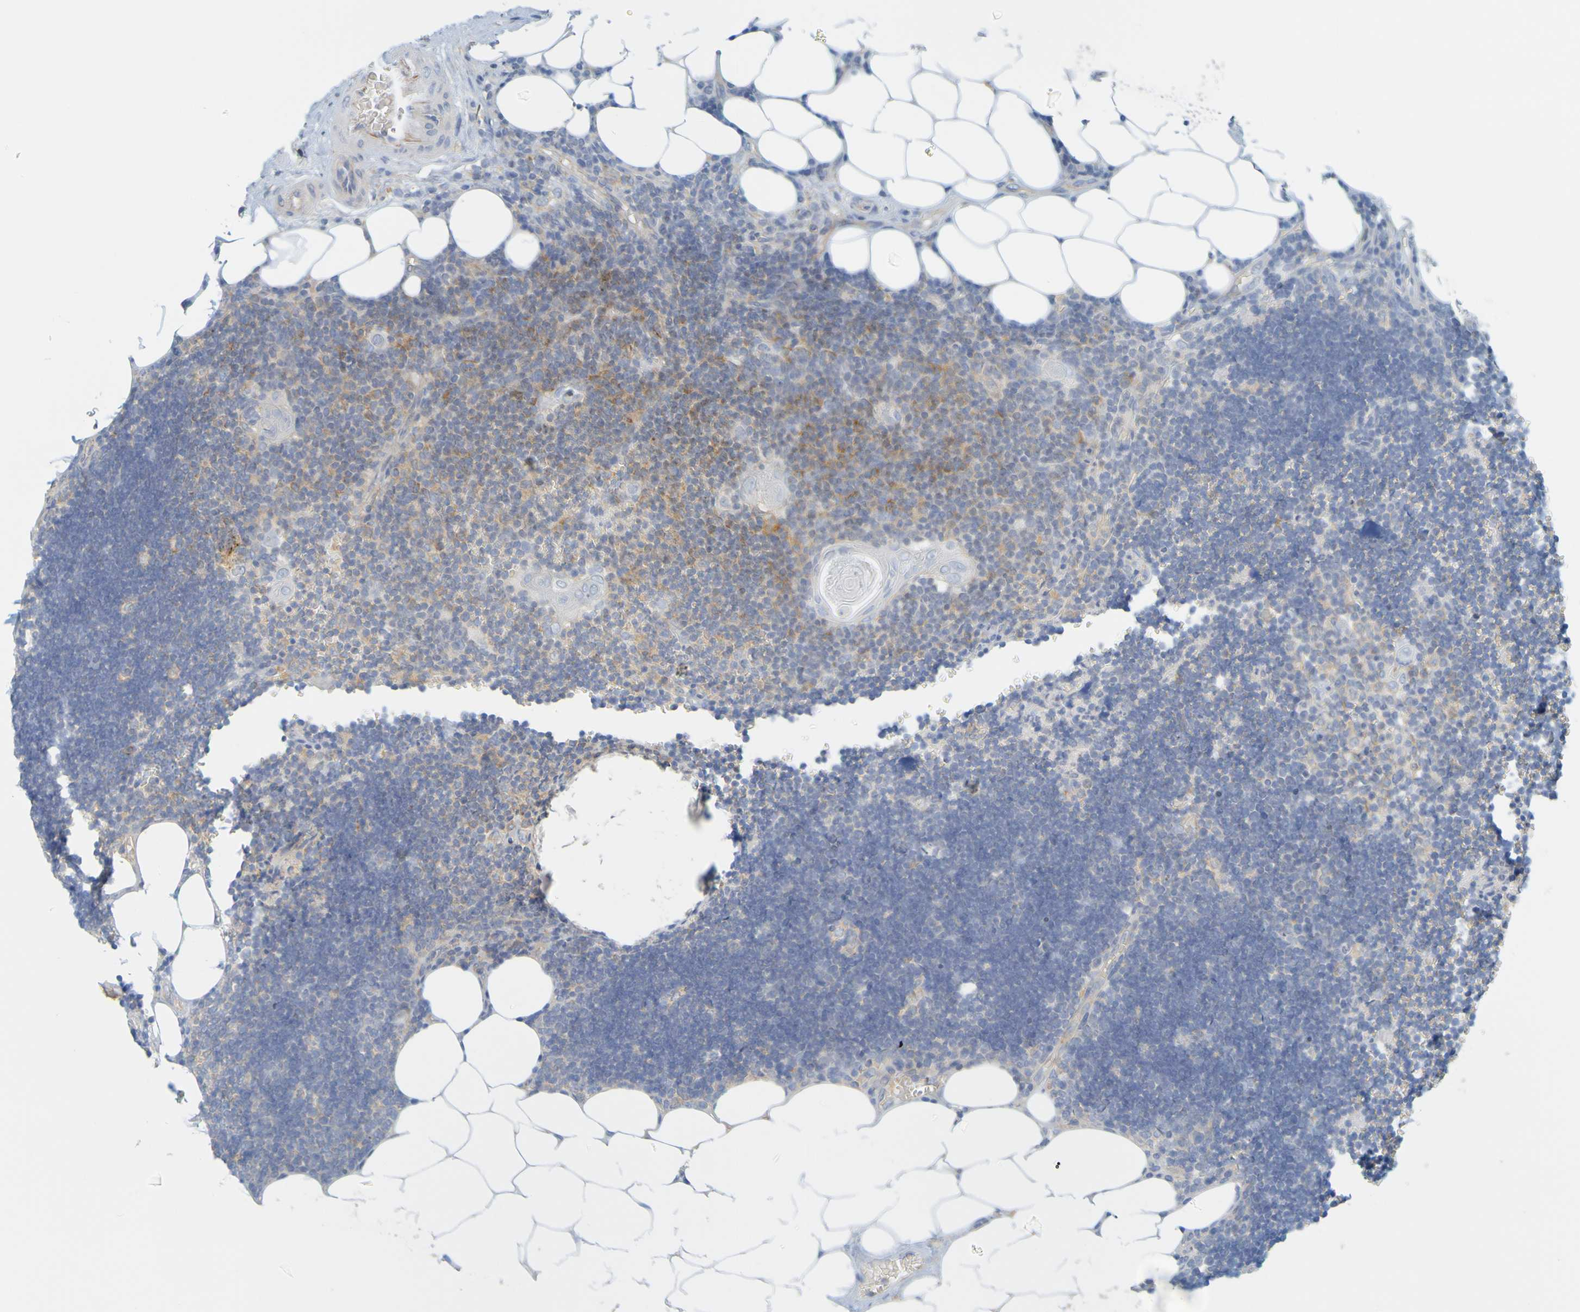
{"staining": {"intensity": "weak", "quantity": "25%-75%", "location": "cytoplasmic/membranous"}, "tissue": "lymph node", "cell_type": "Germinal center cells", "image_type": "normal", "snomed": [{"axis": "morphology", "description": "Normal tissue, NOS"}, {"axis": "topography", "description": "Lymph node"}], "caption": "Human lymph node stained for a protein (brown) displays weak cytoplasmic/membranous positive staining in about 25%-75% of germinal center cells.", "gene": "APPL1", "patient": {"sex": "male", "age": 33}}